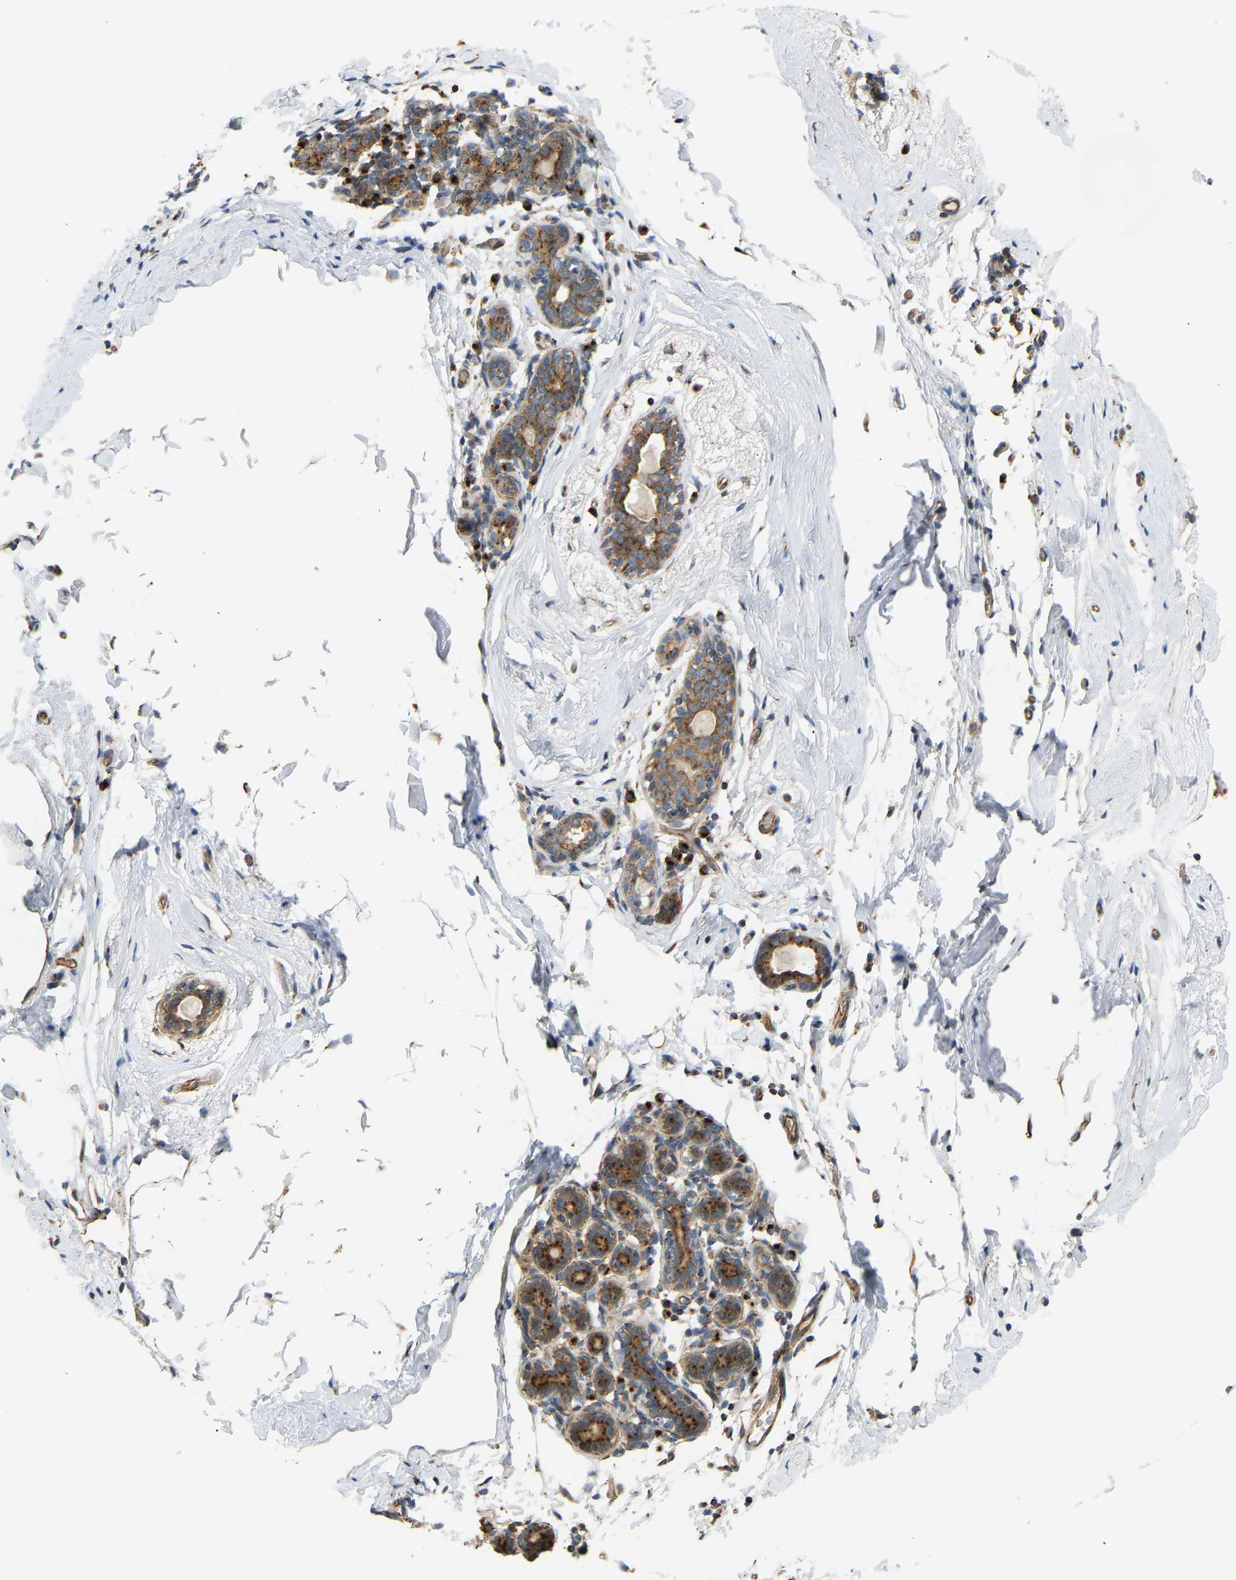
{"staining": {"intensity": "moderate", "quantity": ">75%", "location": "cytoplasmic/membranous"}, "tissue": "breast", "cell_type": "Adipocytes", "image_type": "normal", "snomed": [{"axis": "morphology", "description": "Normal tissue, NOS"}, {"axis": "topography", "description": "Breast"}], "caption": "A high-resolution histopathology image shows IHC staining of normal breast, which exhibits moderate cytoplasmic/membranous staining in approximately >75% of adipocytes.", "gene": "YIPF2", "patient": {"sex": "female", "age": 62}}